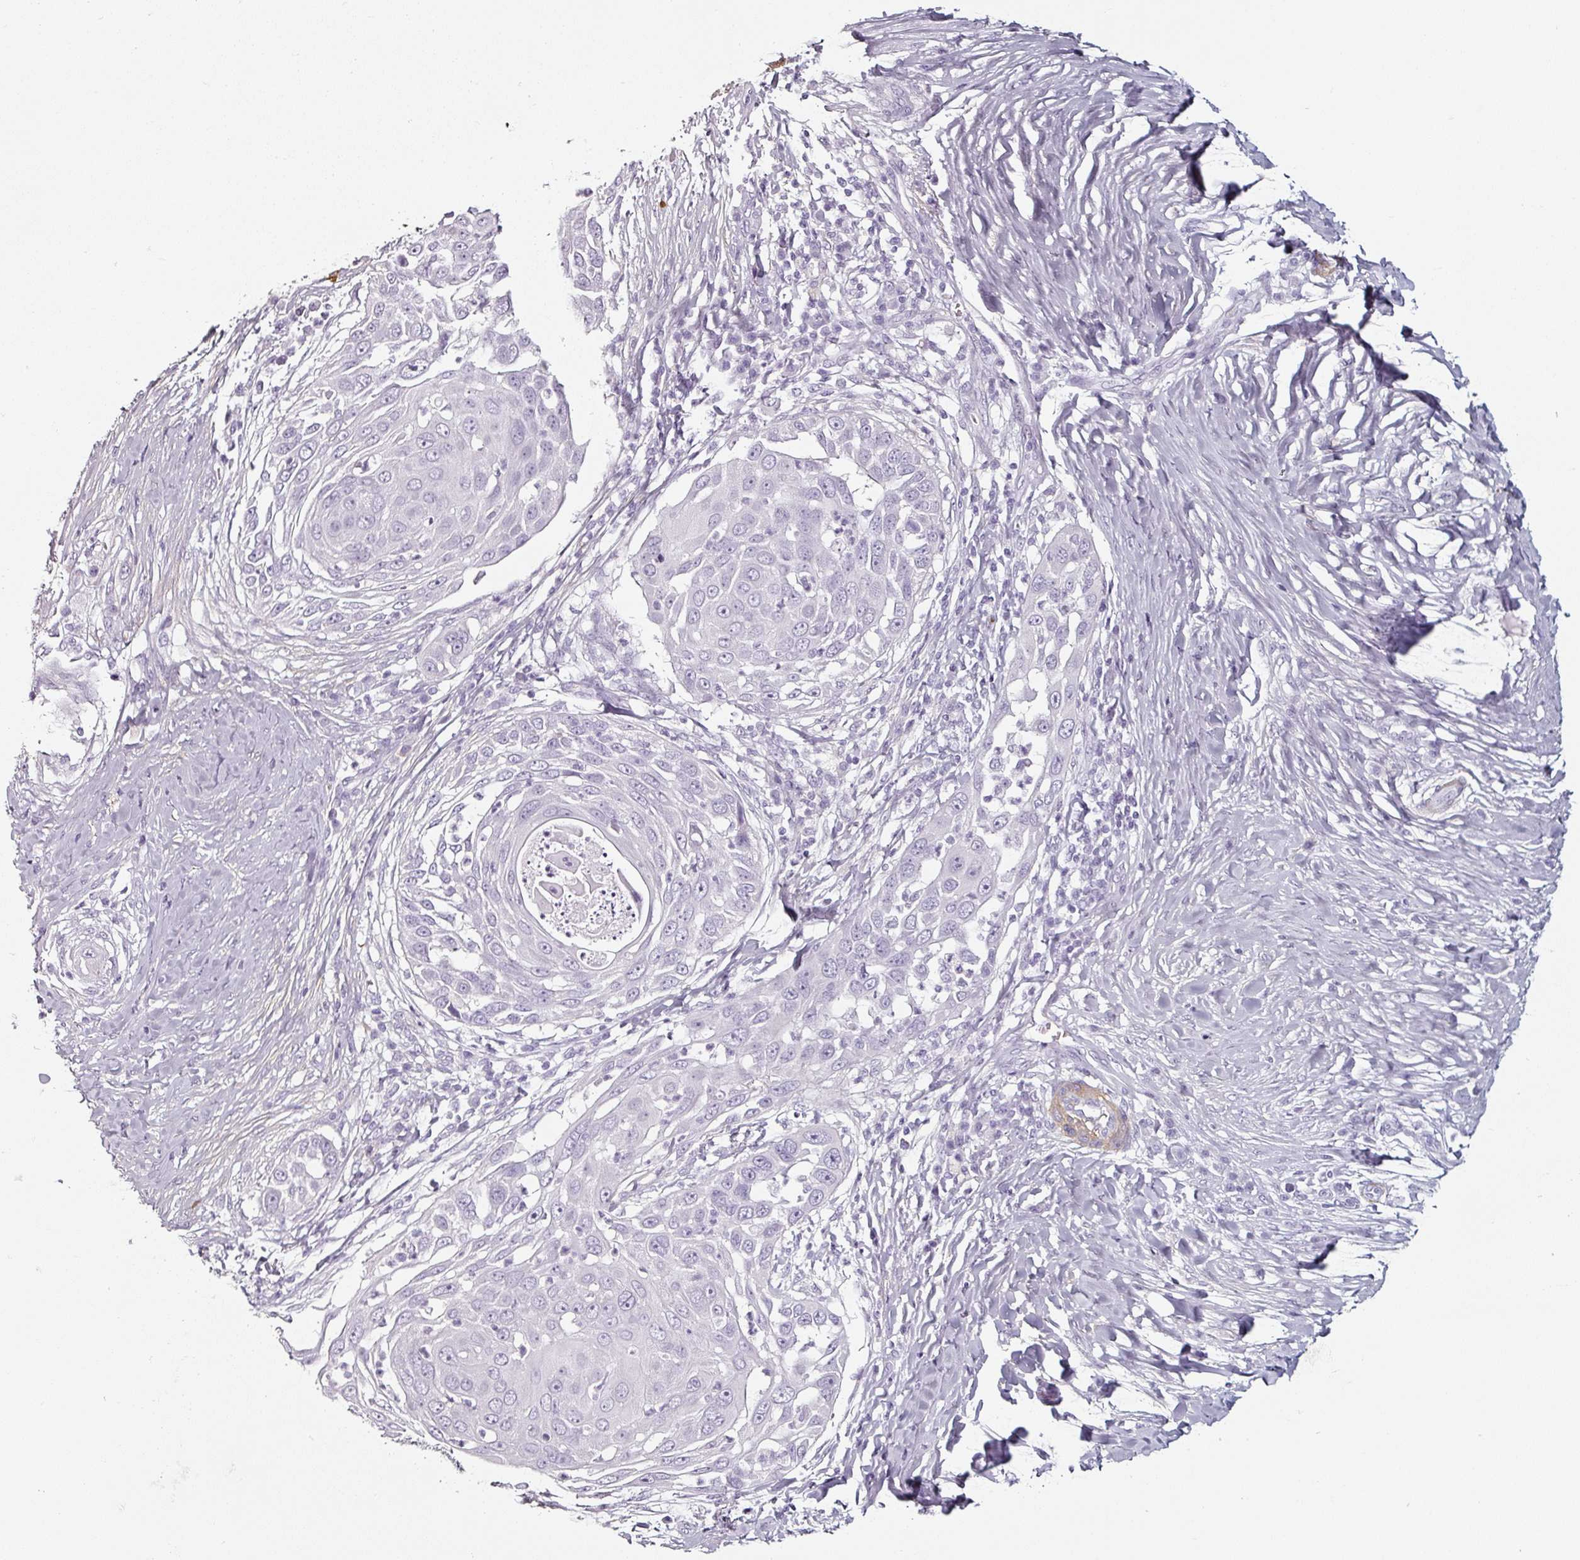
{"staining": {"intensity": "negative", "quantity": "none", "location": "none"}, "tissue": "skin cancer", "cell_type": "Tumor cells", "image_type": "cancer", "snomed": [{"axis": "morphology", "description": "Squamous cell carcinoma, NOS"}, {"axis": "topography", "description": "Skin"}], "caption": "The IHC photomicrograph has no significant positivity in tumor cells of skin squamous cell carcinoma tissue.", "gene": "CAP2", "patient": {"sex": "female", "age": 44}}